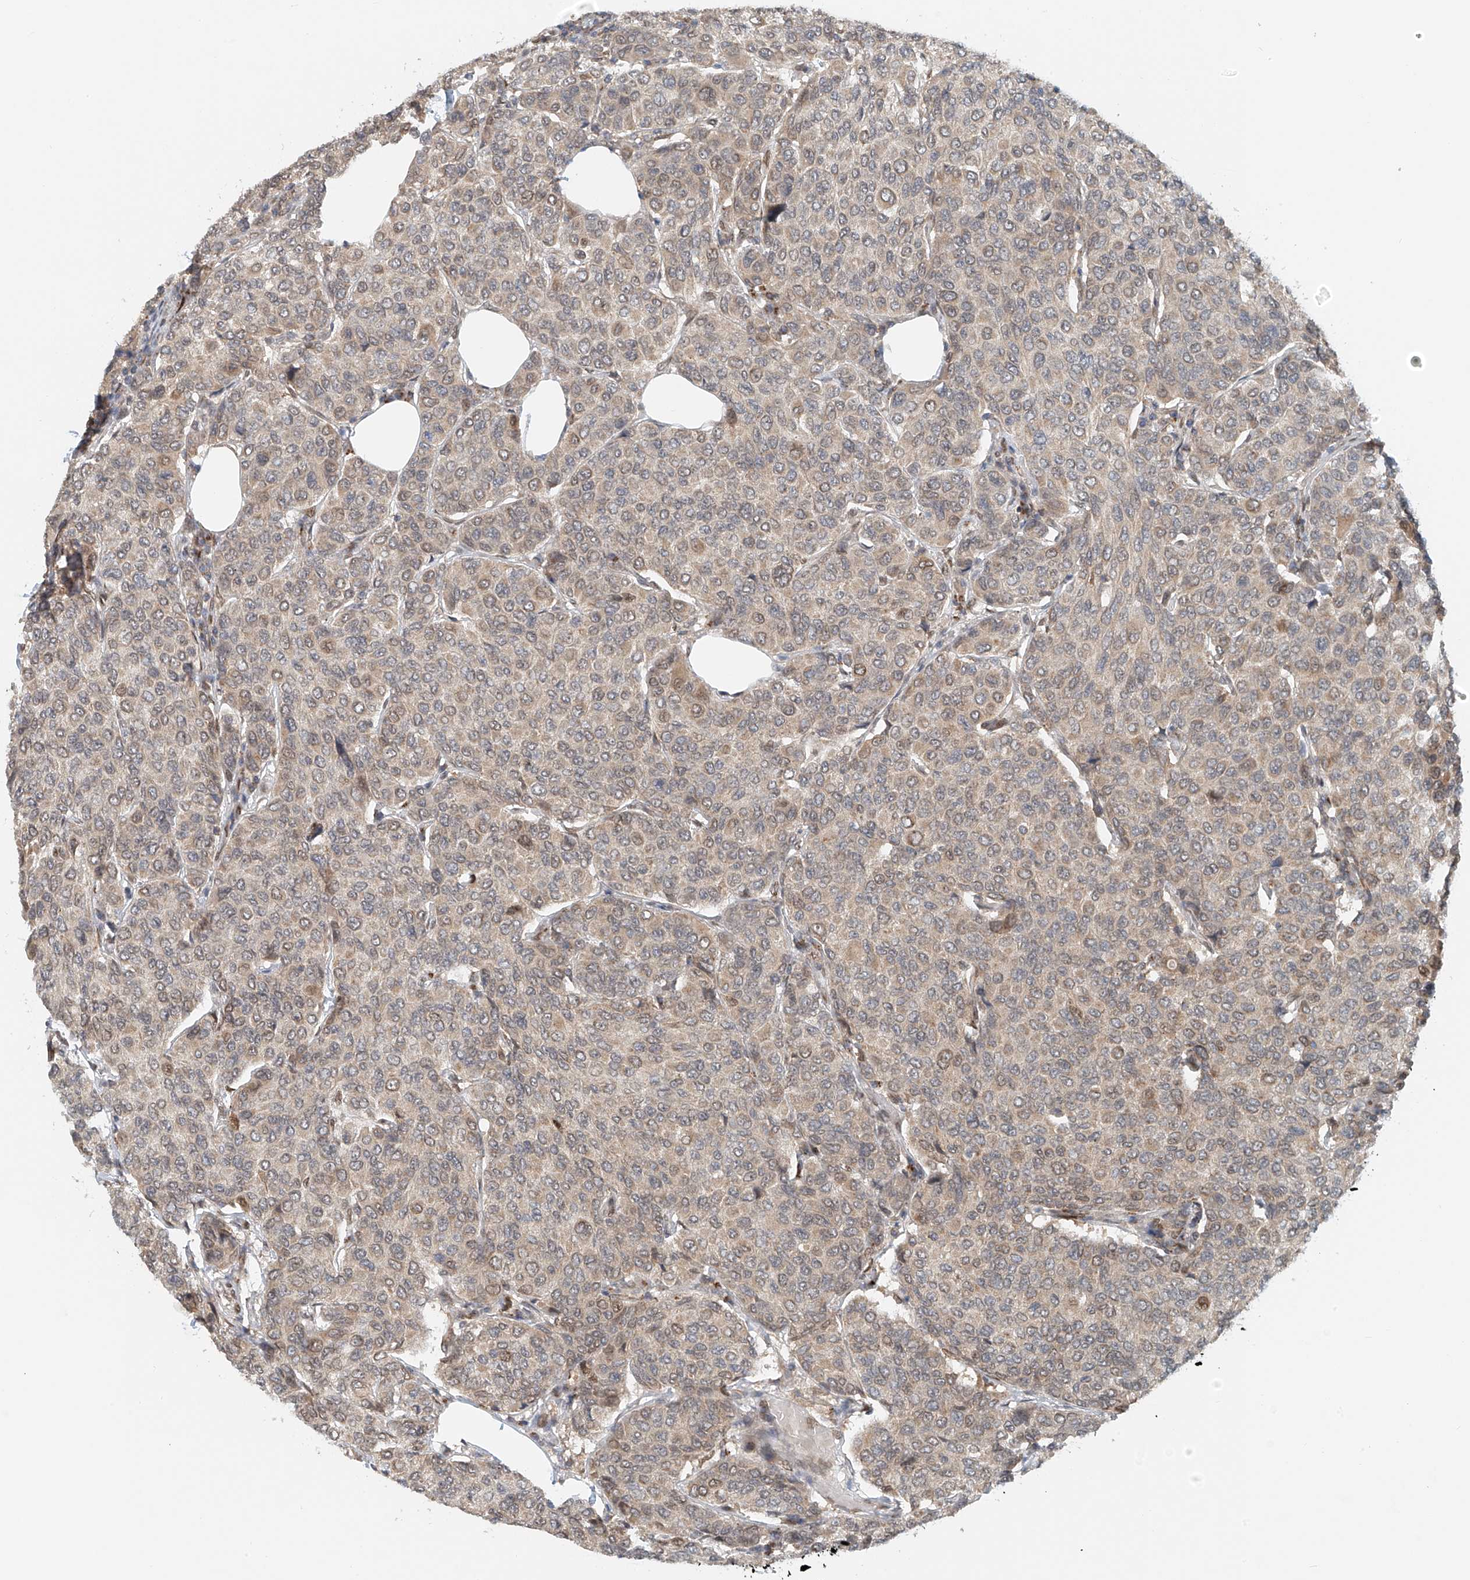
{"staining": {"intensity": "weak", "quantity": "<25%", "location": "cytoplasmic/membranous"}, "tissue": "breast cancer", "cell_type": "Tumor cells", "image_type": "cancer", "snomed": [{"axis": "morphology", "description": "Duct carcinoma"}, {"axis": "topography", "description": "Breast"}], "caption": "Immunohistochemistry (IHC) image of human breast cancer stained for a protein (brown), which exhibits no positivity in tumor cells.", "gene": "STARD9", "patient": {"sex": "female", "age": 55}}